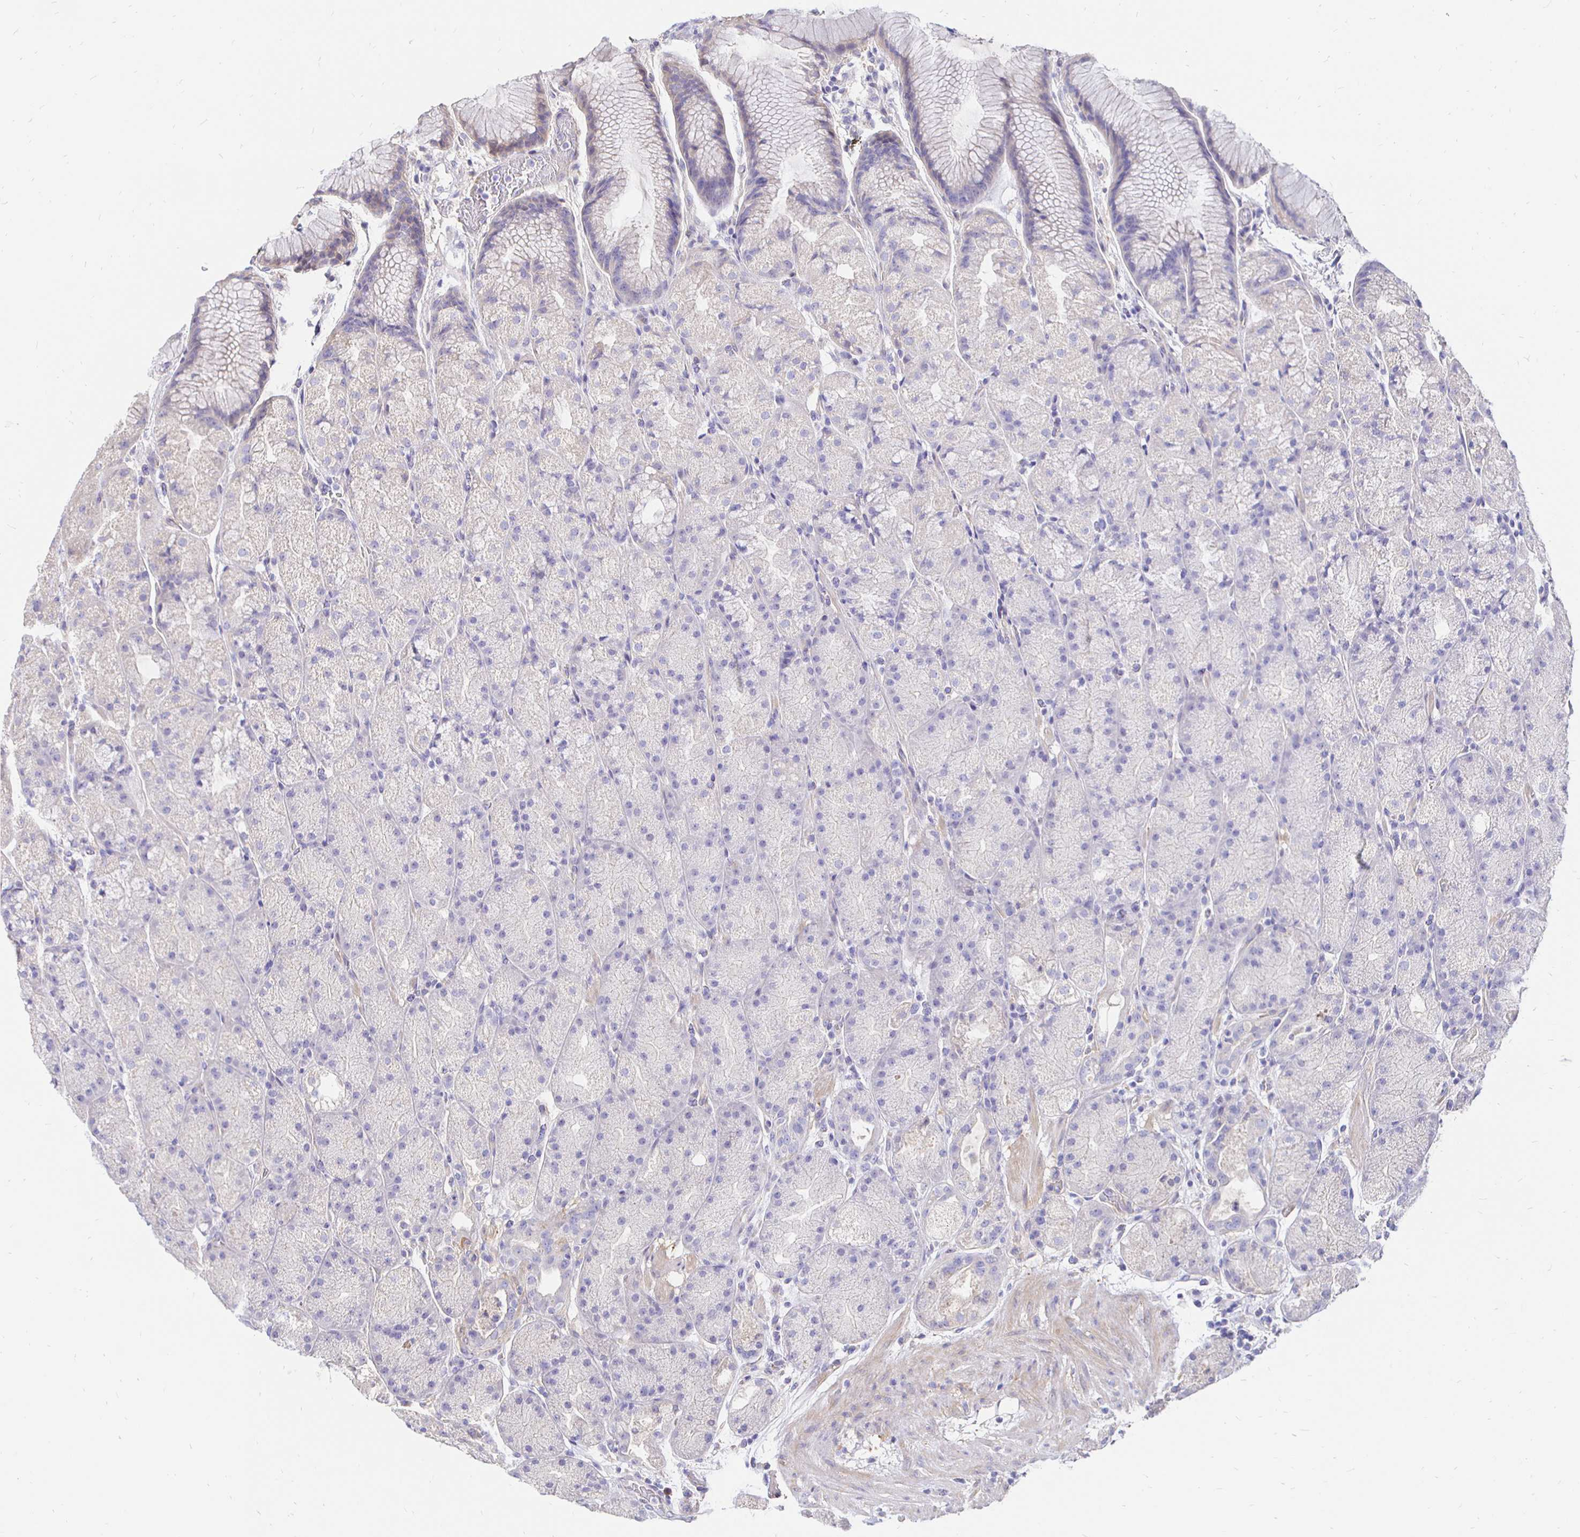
{"staining": {"intensity": "weak", "quantity": "<25%", "location": "cytoplasmic/membranous"}, "tissue": "stomach", "cell_type": "Glandular cells", "image_type": "normal", "snomed": [{"axis": "morphology", "description": "Normal tissue, NOS"}, {"axis": "topography", "description": "Stomach, upper"}, {"axis": "topography", "description": "Stomach"}], "caption": "Photomicrograph shows no protein expression in glandular cells of normal stomach.", "gene": "PALM2AKAP2", "patient": {"sex": "male", "age": 48}}